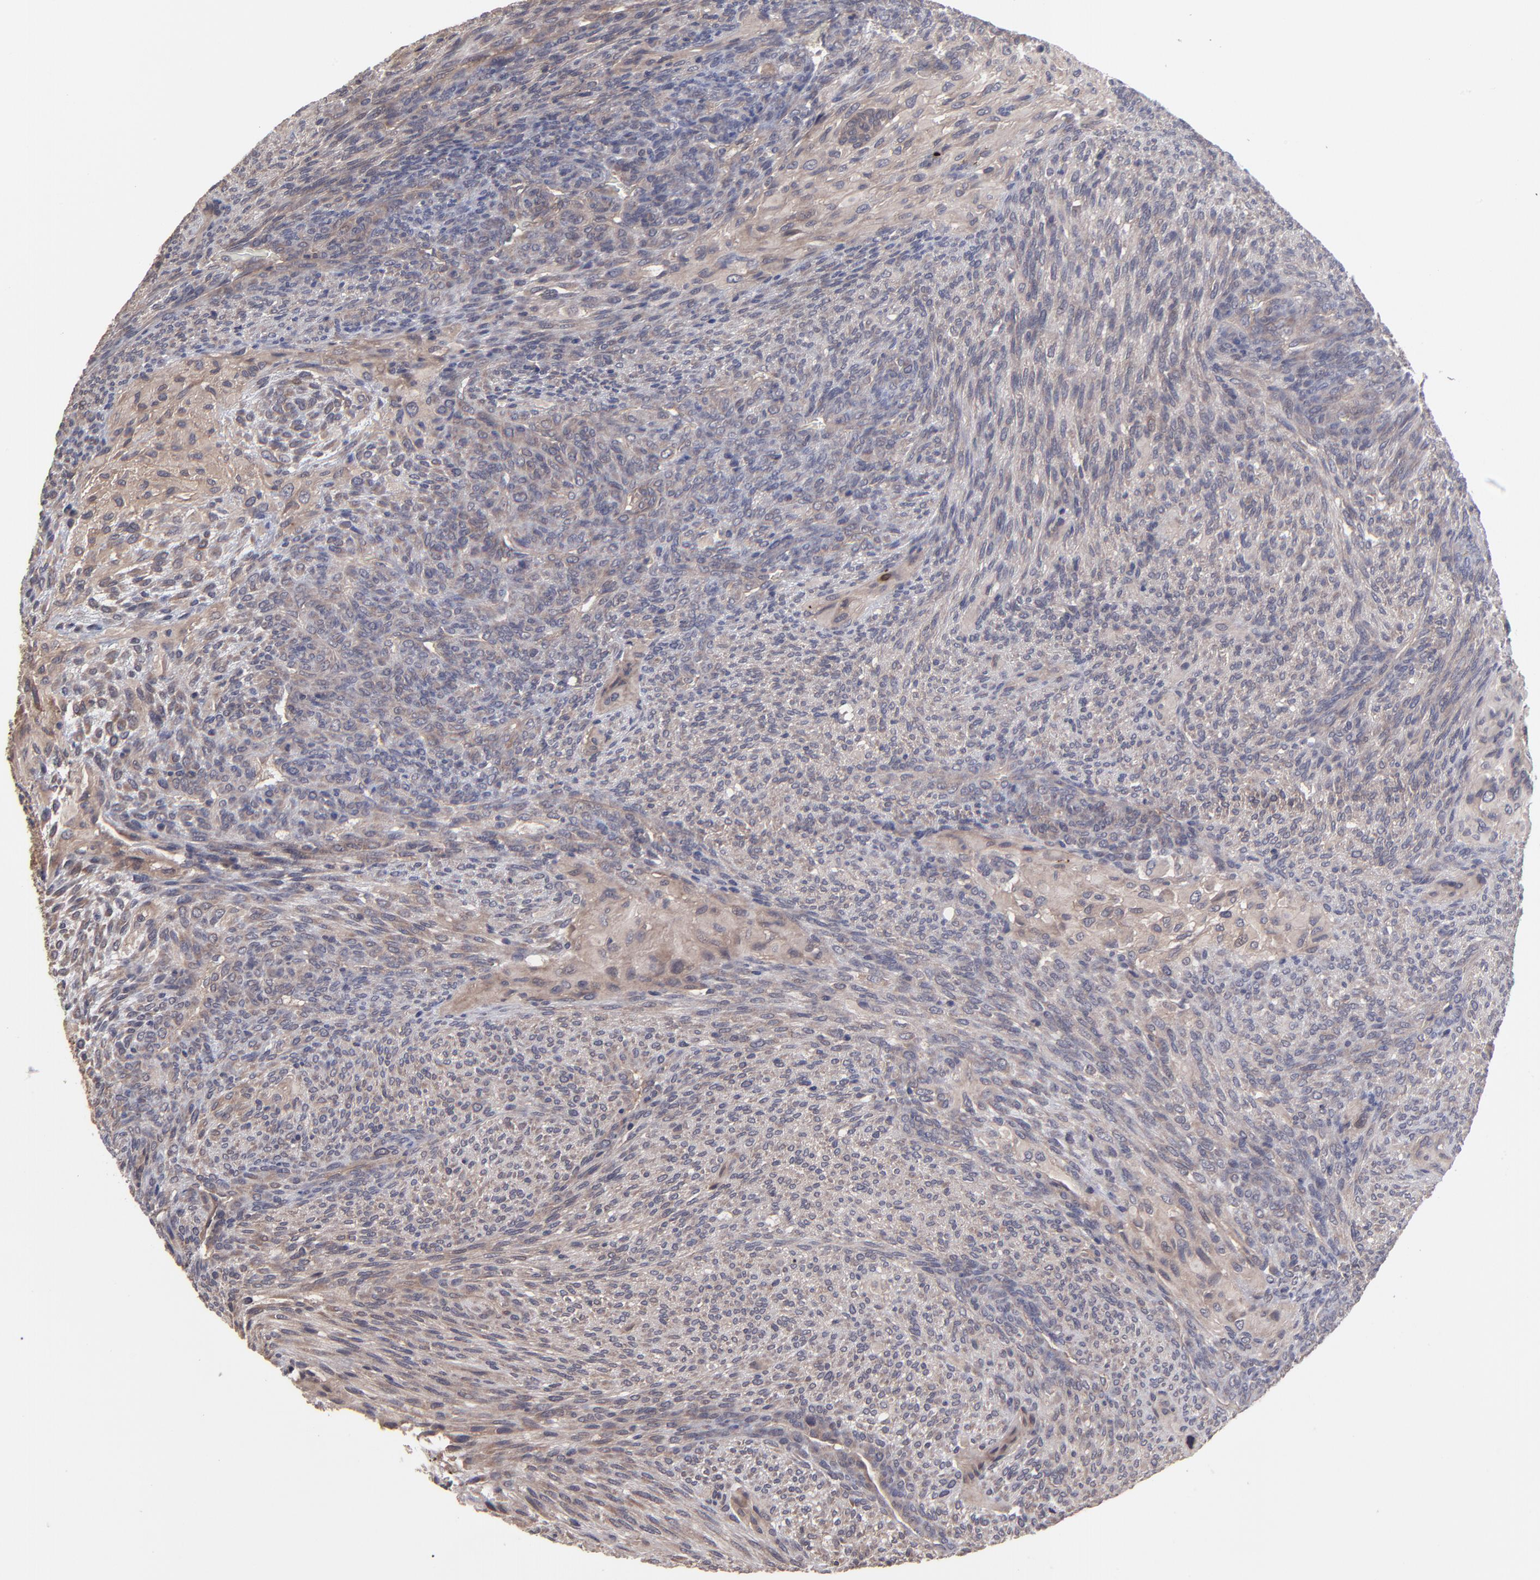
{"staining": {"intensity": "weak", "quantity": "25%-75%", "location": "cytoplasmic/membranous"}, "tissue": "glioma", "cell_type": "Tumor cells", "image_type": "cancer", "snomed": [{"axis": "morphology", "description": "Glioma, malignant, High grade"}, {"axis": "topography", "description": "Cerebral cortex"}], "caption": "A histopathology image showing weak cytoplasmic/membranous expression in approximately 25%-75% of tumor cells in glioma, as visualized by brown immunohistochemical staining.", "gene": "ZNF780B", "patient": {"sex": "female", "age": 55}}